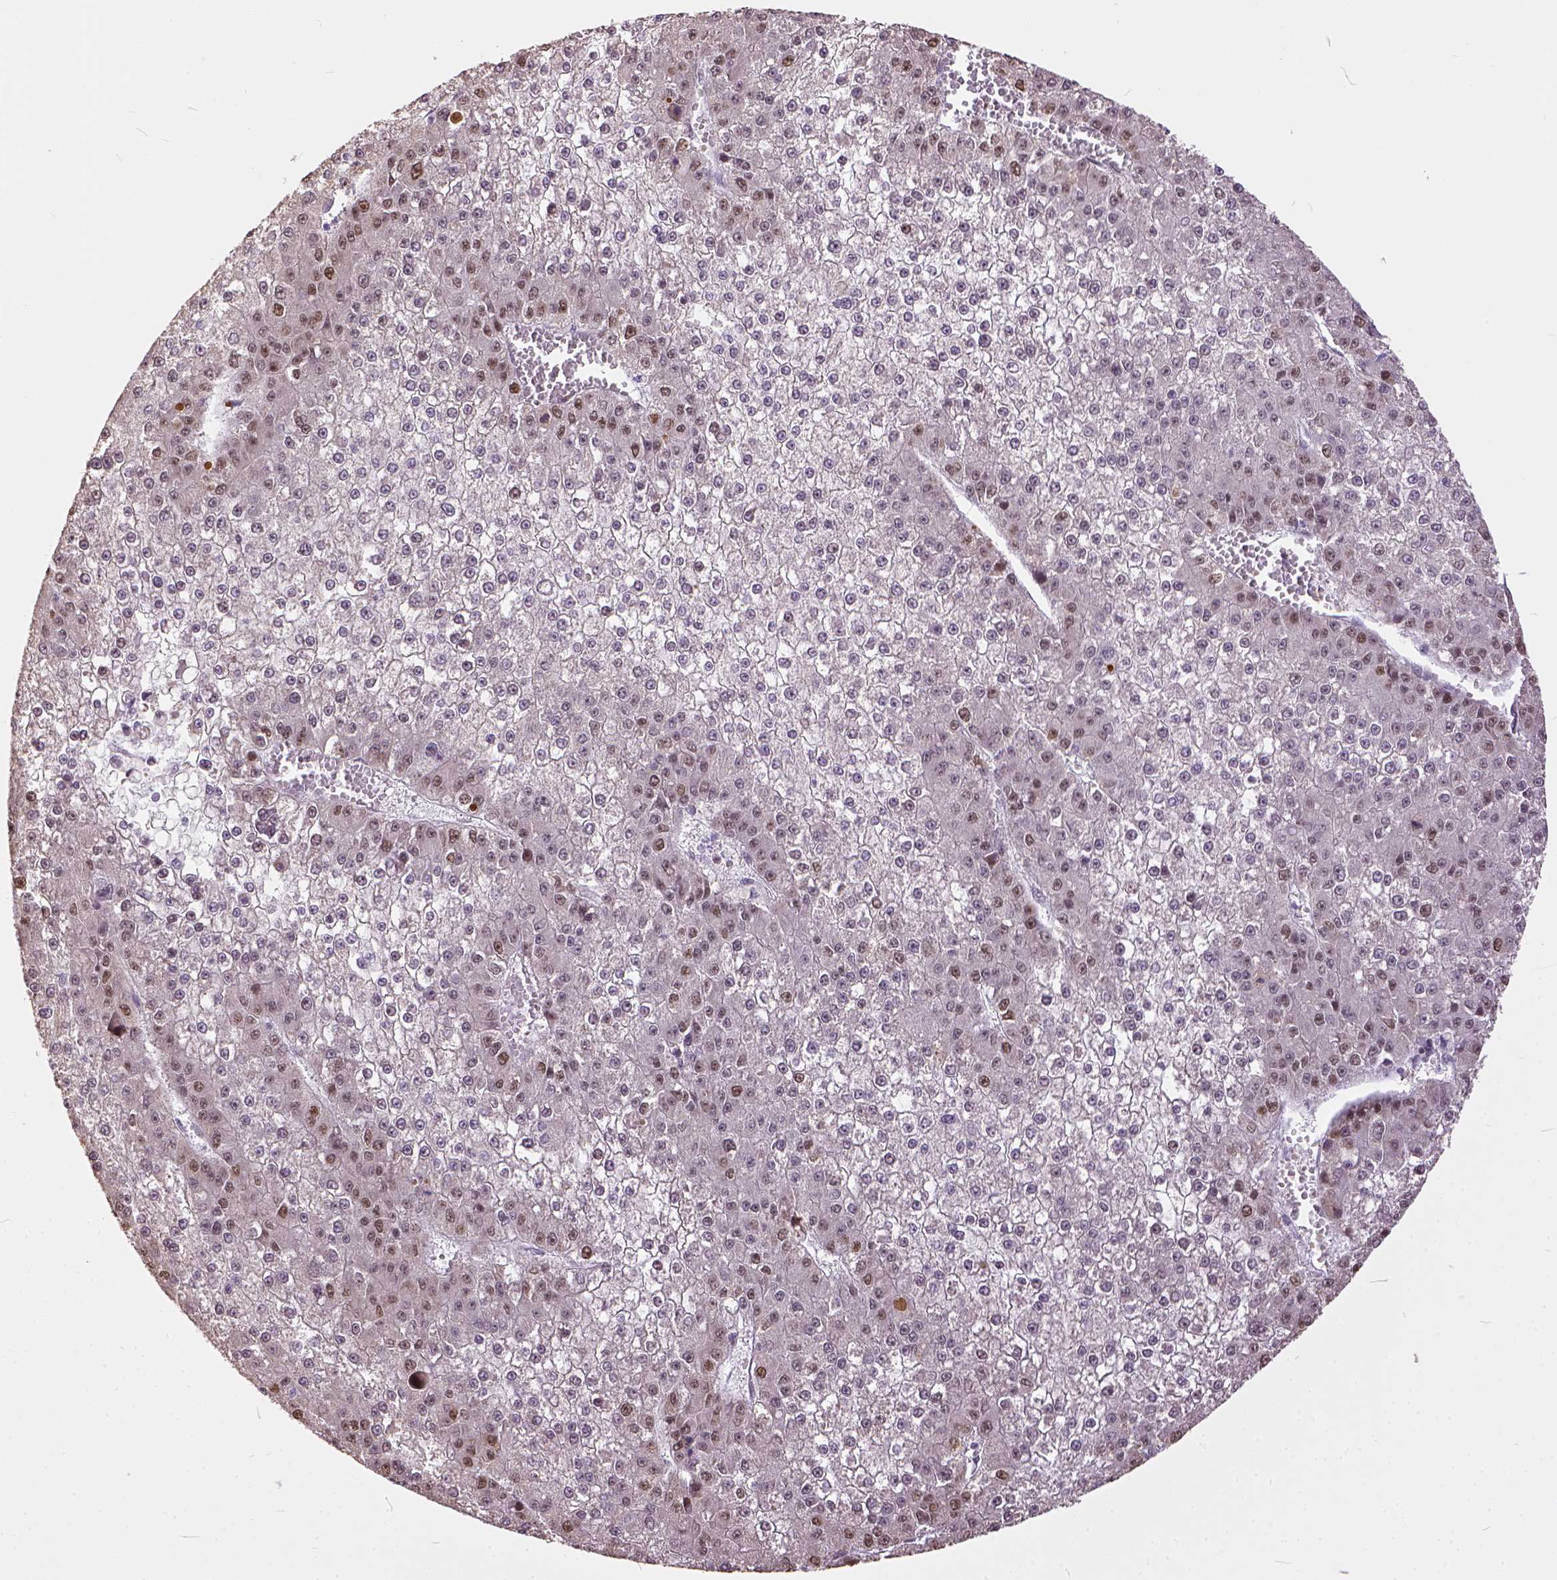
{"staining": {"intensity": "moderate", "quantity": "25%-75%", "location": "nuclear"}, "tissue": "liver cancer", "cell_type": "Tumor cells", "image_type": "cancer", "snomed": [{"axis": "morphology", "description": "Carcinoma, Hepatocellular, NOS"}, {"axis": "topography", "description": "Liver"}], "caption": "Hepatocellular carcinoma (liver) stained for a protein displays moderate nuclear positivity in tumor cells.", "gene": "ERCC1", "patient": {"sex": "female", "age": 73}}